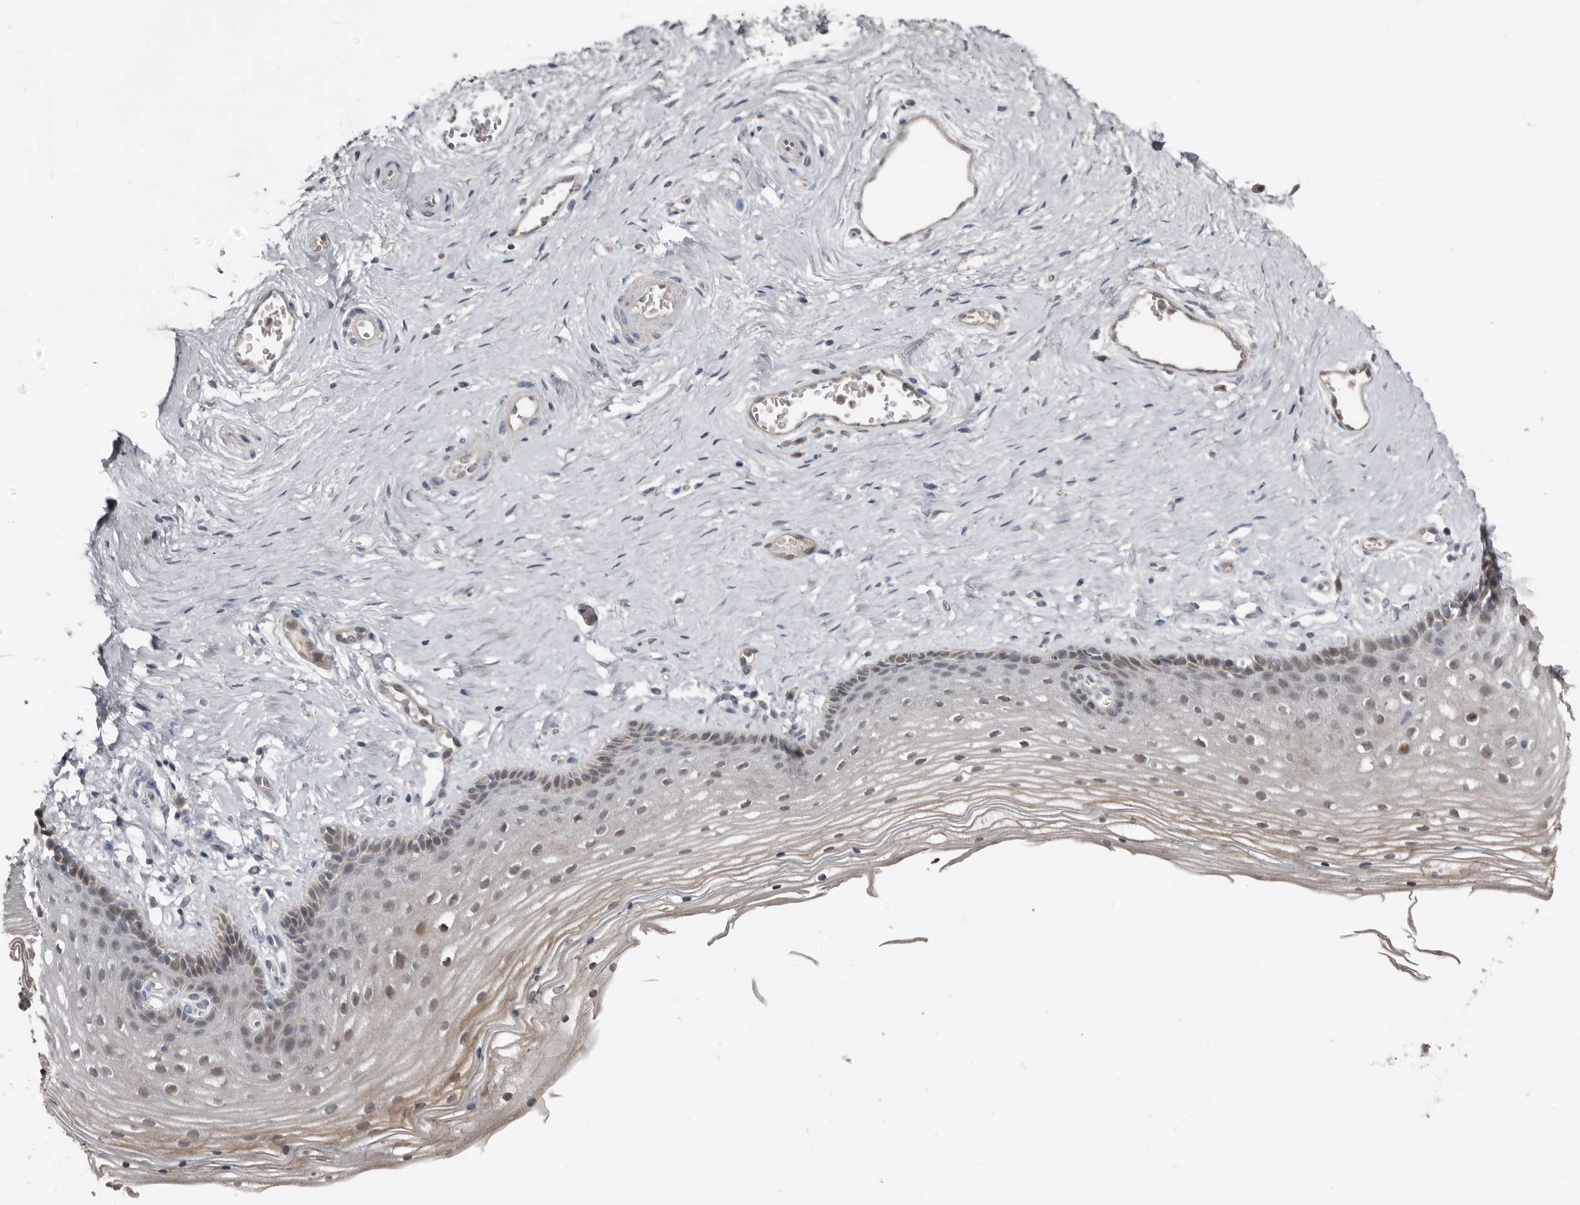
{"staining": {"intensity": "negative", "quantity": "none", "location": "none"}, "tissue": "vagina", "cell_type": "Squamous epithelial cells", "image_type": "normal", "snomed": [{"axis": "morphology", "description": "Normal tissue, NOS"}, {"axis": "topography", "description": "Vagina"}], "caption": "Human vagina stained for a protein using immunohistochemistry (IHC) shows no expression in squamous epithelial cells.", "gene": "RBKS", "patient": {"sex": "female", "age": 46}}